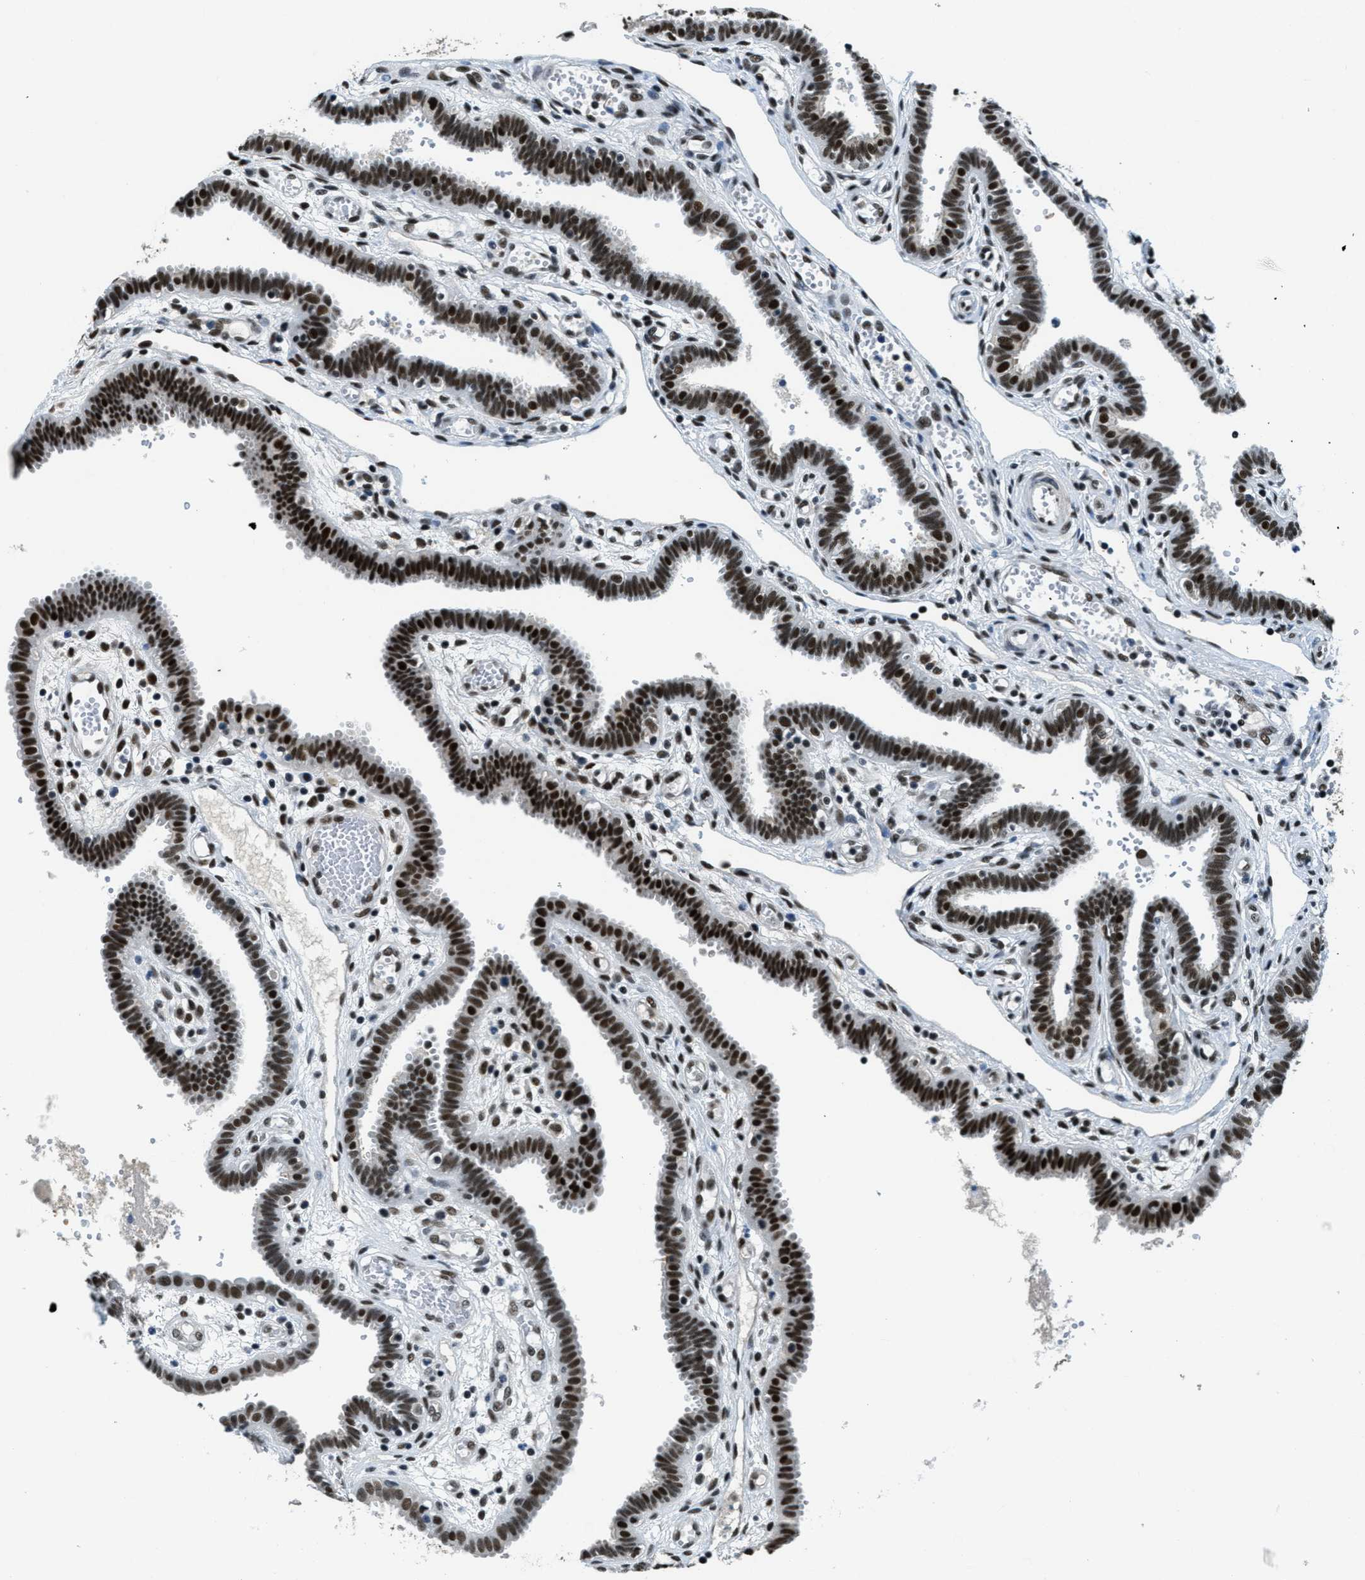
{"staining": {"intensity": "strong", "quantity": ">75%", "location": "nuclear"}, "tissue": "fallopian tube", "cell_type": "Glandular cells", "image_type": "normal", "snomed": [{"axis": "morphology", "description": "Normal tissue, NOS"}, {"axis": "topography", "description": "Fallopian tube"}, {"axis": "topography", "description": "Placenta"}], "caption": "Immunohistochemical staining of benign human fallopian tube shows high levels of strong nuclear expression in approximately >75% of glandular cells. (DAB = brown stain, brightfield microscopy at high magnification).", "gene": "SSB", "patient": {"sex": "female", "age": 32}}